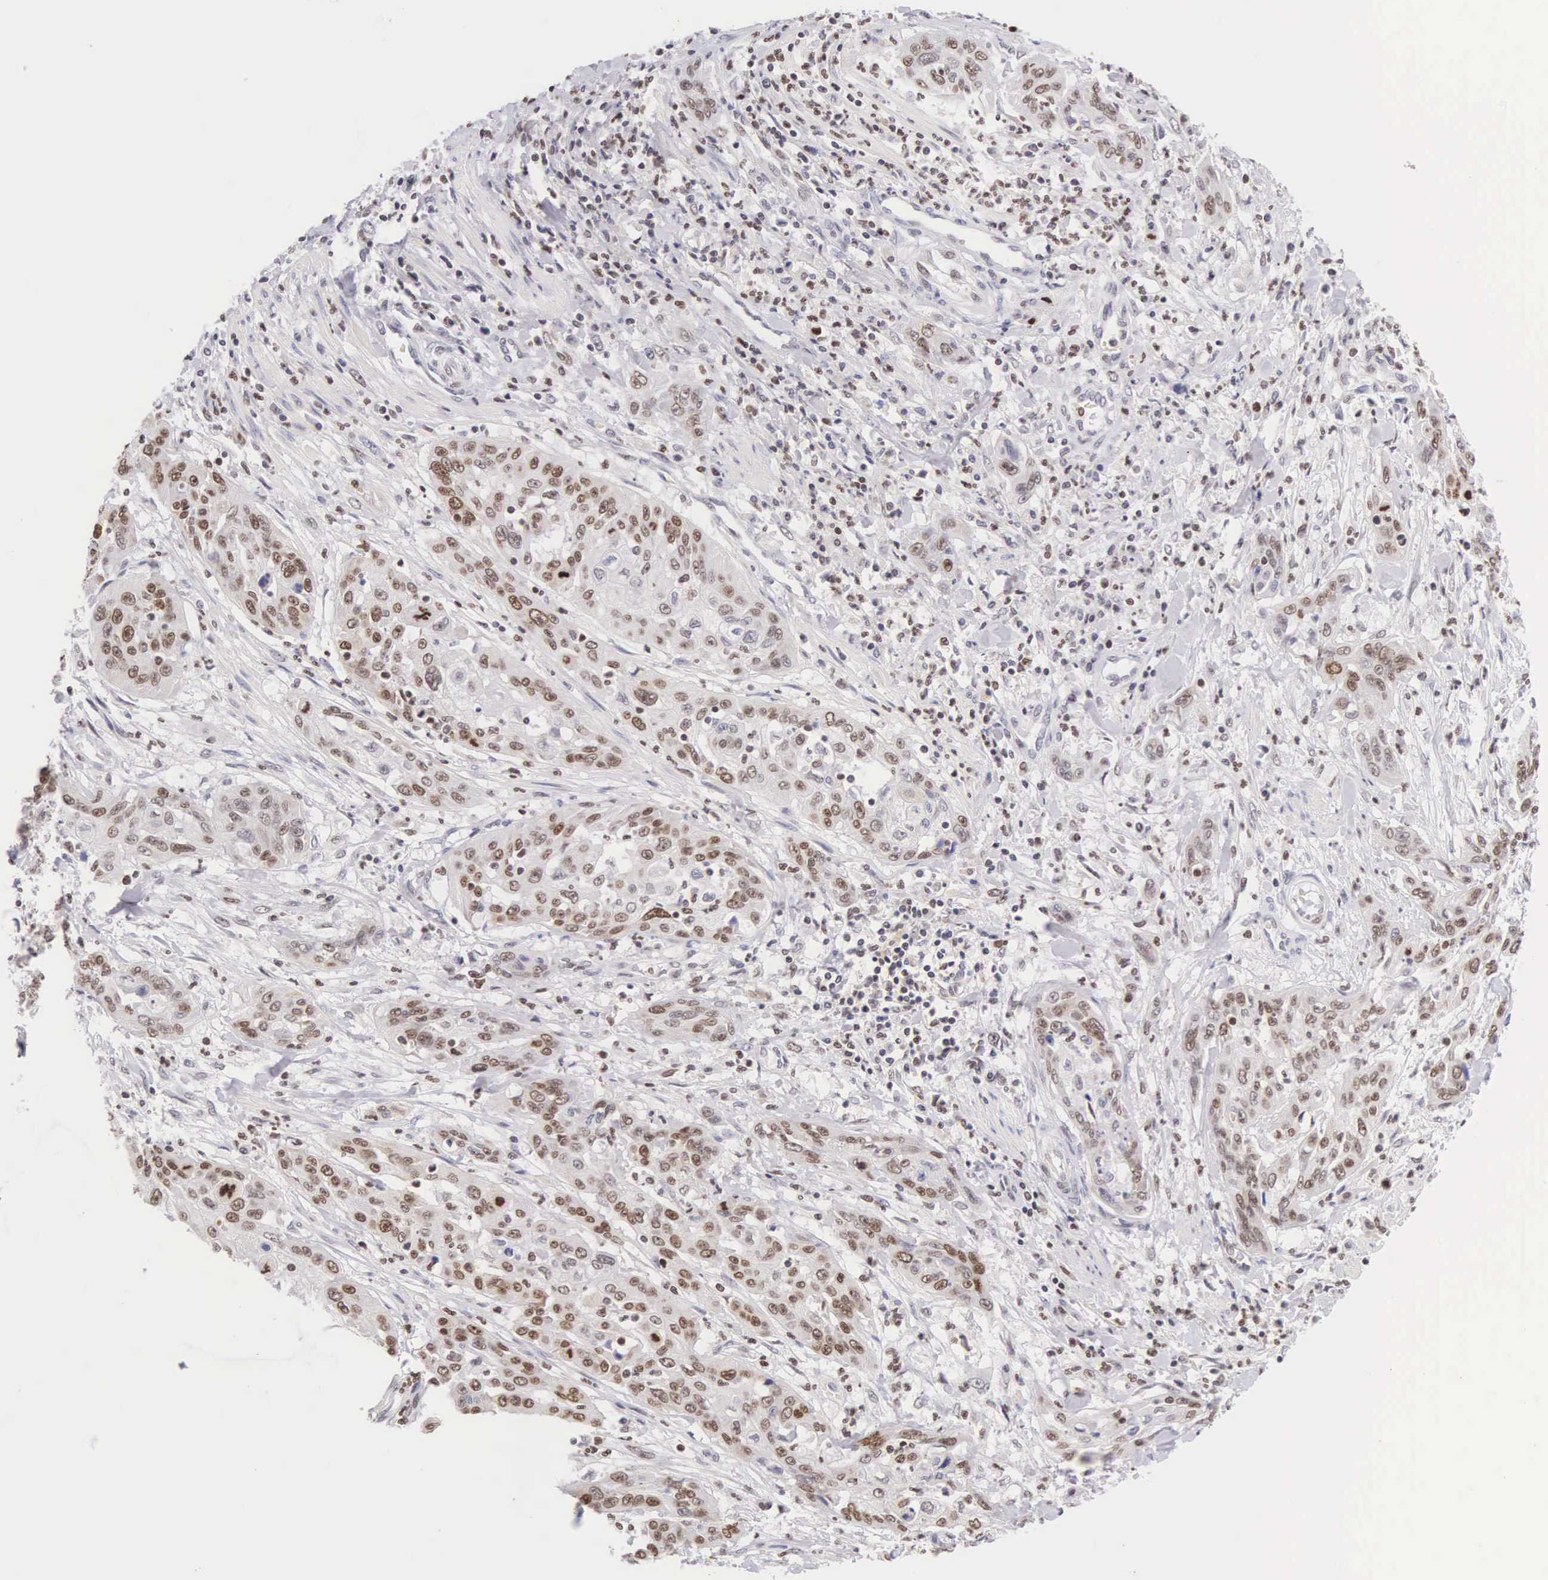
{"staining": {"intensity": "moderate", "quantity": ">75%", "location": "nuclear"}, "tissue": "cervical cancer", "cell_type": "Tumor cells", "image_type": "cancer", "snomed": [{"axis": "morphology", "description": "Squamous cell carcinoma, NOS"}, {"axis": "topography", "description": "Cervix"}], "caption": "Cervical squamous cell carcinoma stained with immunohistochemistry (IHC) displays moderate nuclear positivity in approximately >75% of tumor cells.", "gene": "VRK1", "patient": {"sex": "female", "age": 41}}